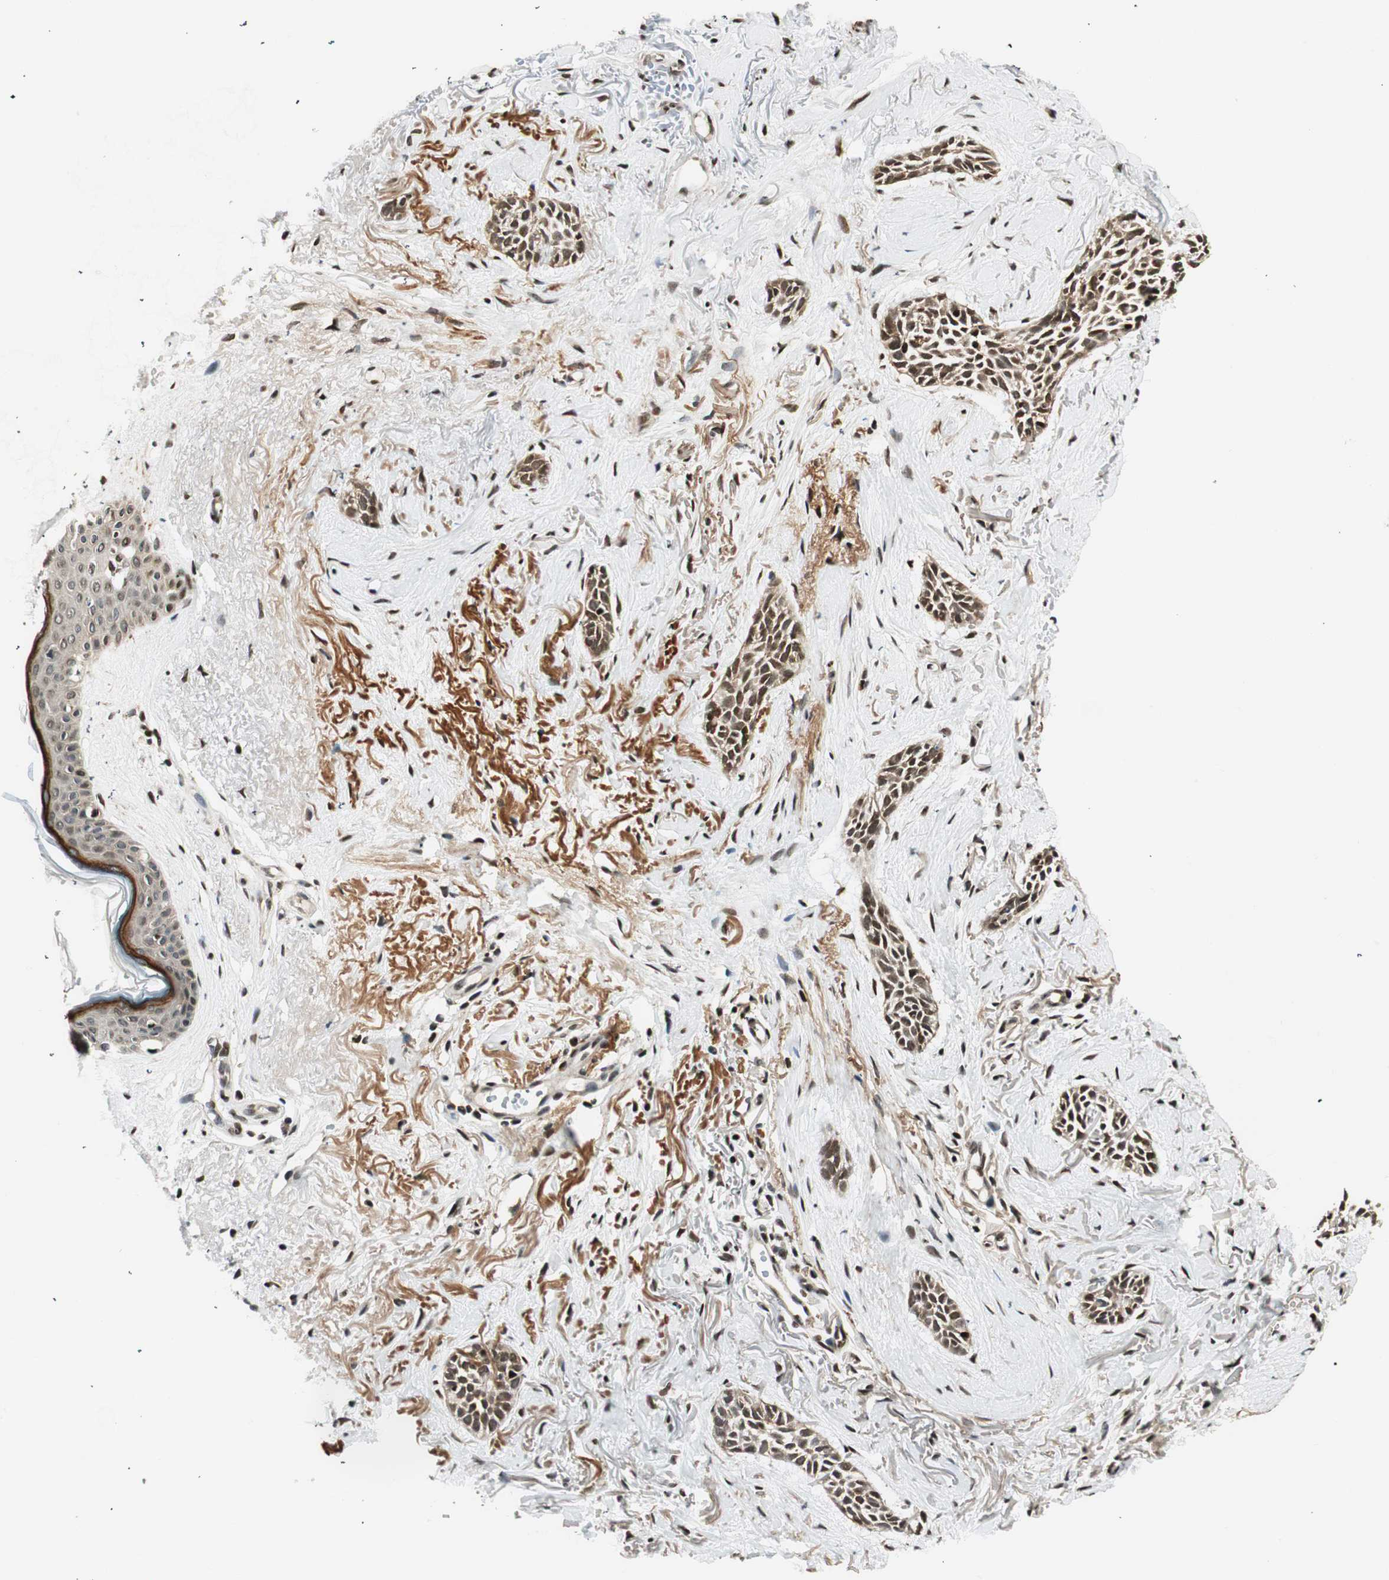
{"staining": {"intensity": "moderate", "quantity": ">75%", "location": "nuclear"}, "tissue": "skin cancer", "cell_type": "Tumor cells", "image_type": "cancer", "snomed": [{"axis": "morphology", "description": "Normal tissue, NOS"}, {"axis": "morphology", "description": "Basal cell carcinoma"}, {"axis": "topography", "description": "Skin"}], "caption": "IHC (DAB) staining of human skin cancer demonstrates moderate nuclear protein expression in approximately >75% of tumor cells.", "gene": "RING1", "patient": {"sex": "female", "age": 84}}